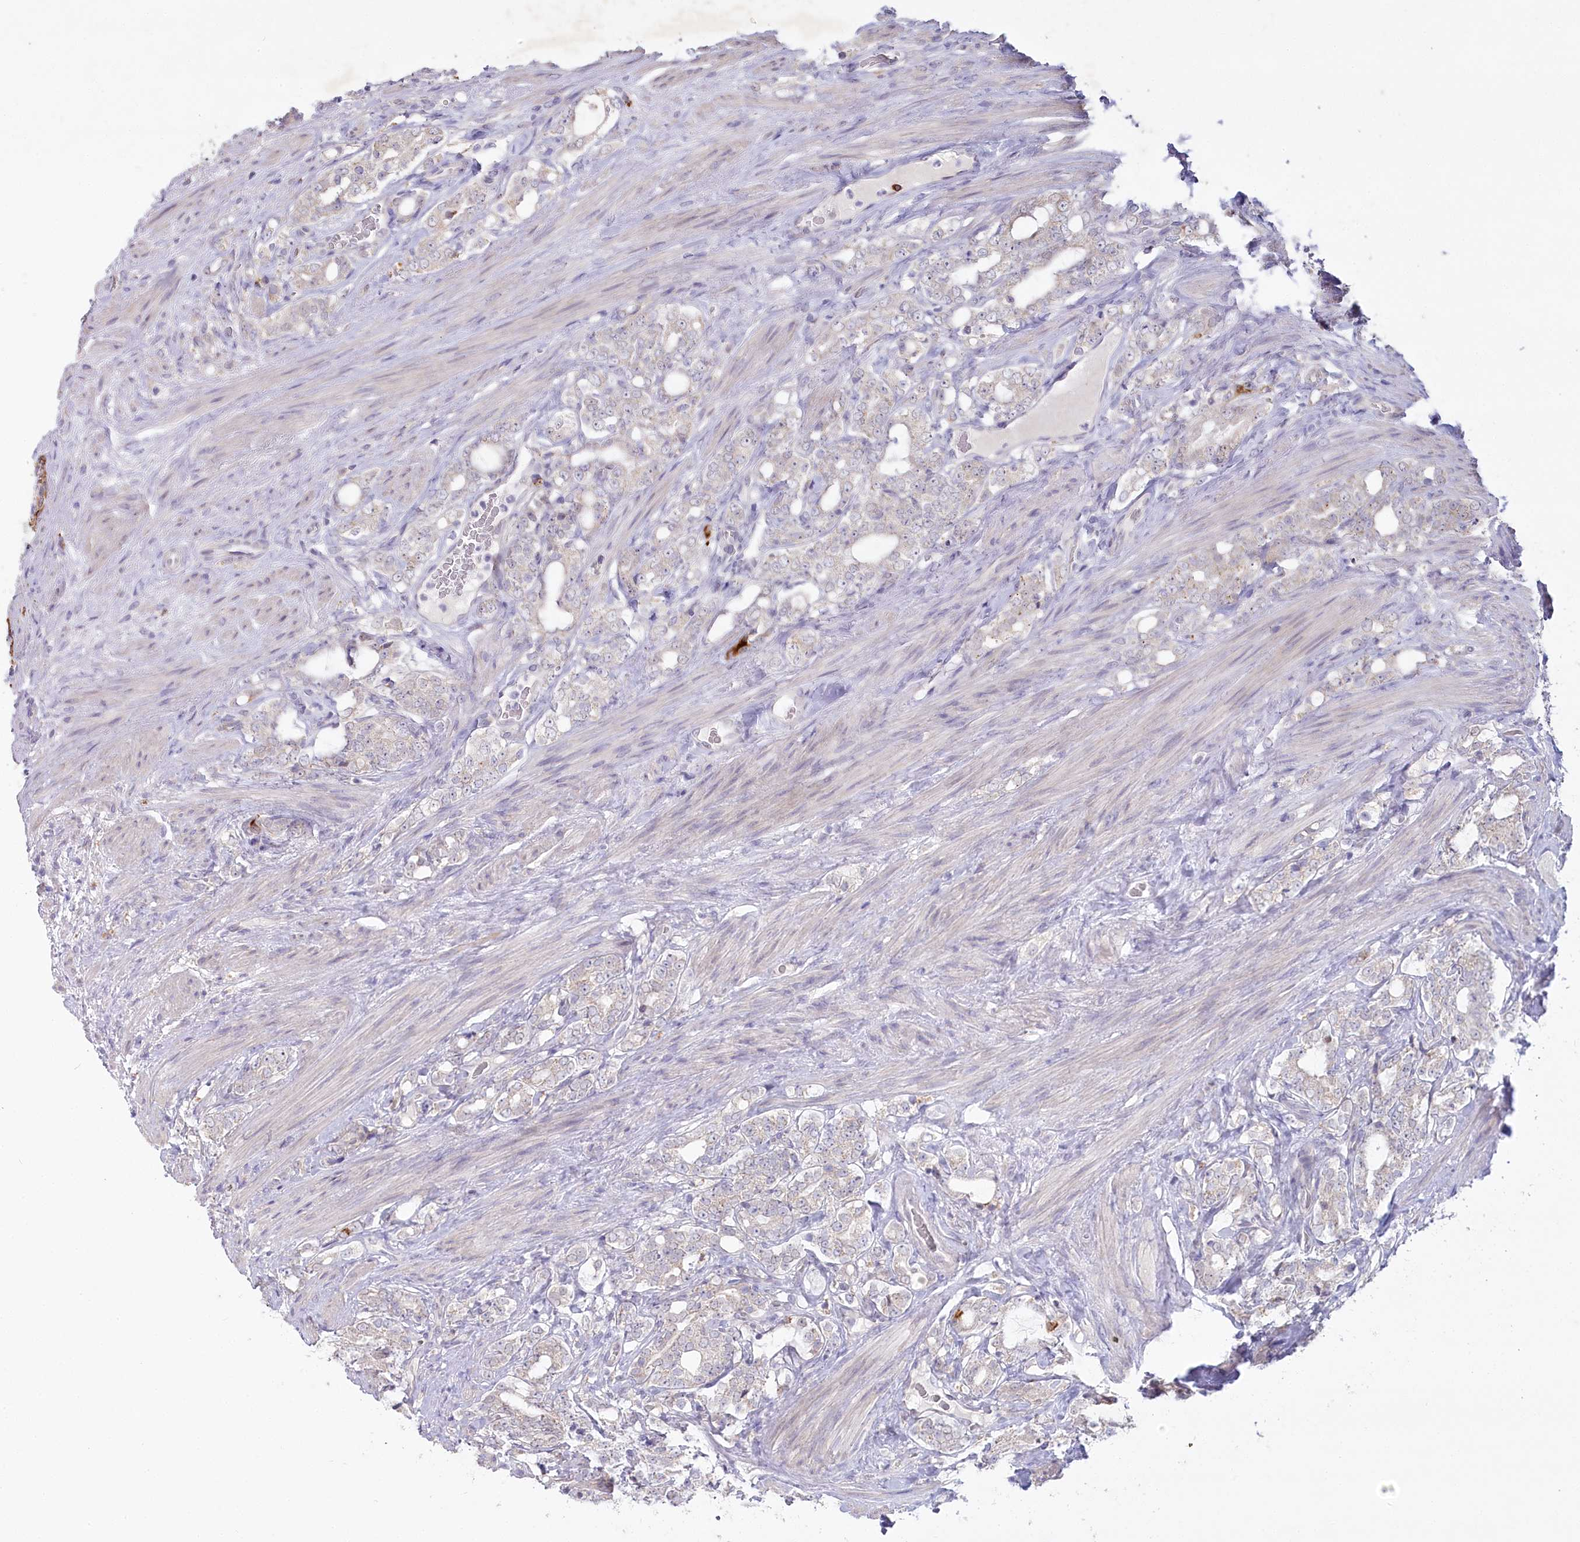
{"staining": {"intensity": "negative", "quantity": "none", "location": "none"}, "tissue": "prostate cancer", "cell_type": "Tumor cells", "image_type": "cancer", "snomed": [{"axis": "morphology", "description": "Adenocarcinoma, High grade"}, {"axis": "topography", "description": "Prostate"}], "caption": "An IHC image of prostate cancer is shown. There is no staining in tumor cells of prostate cancer.", "gene": "ABITRAM", "patient": {"sex": "male", "age": 64}}